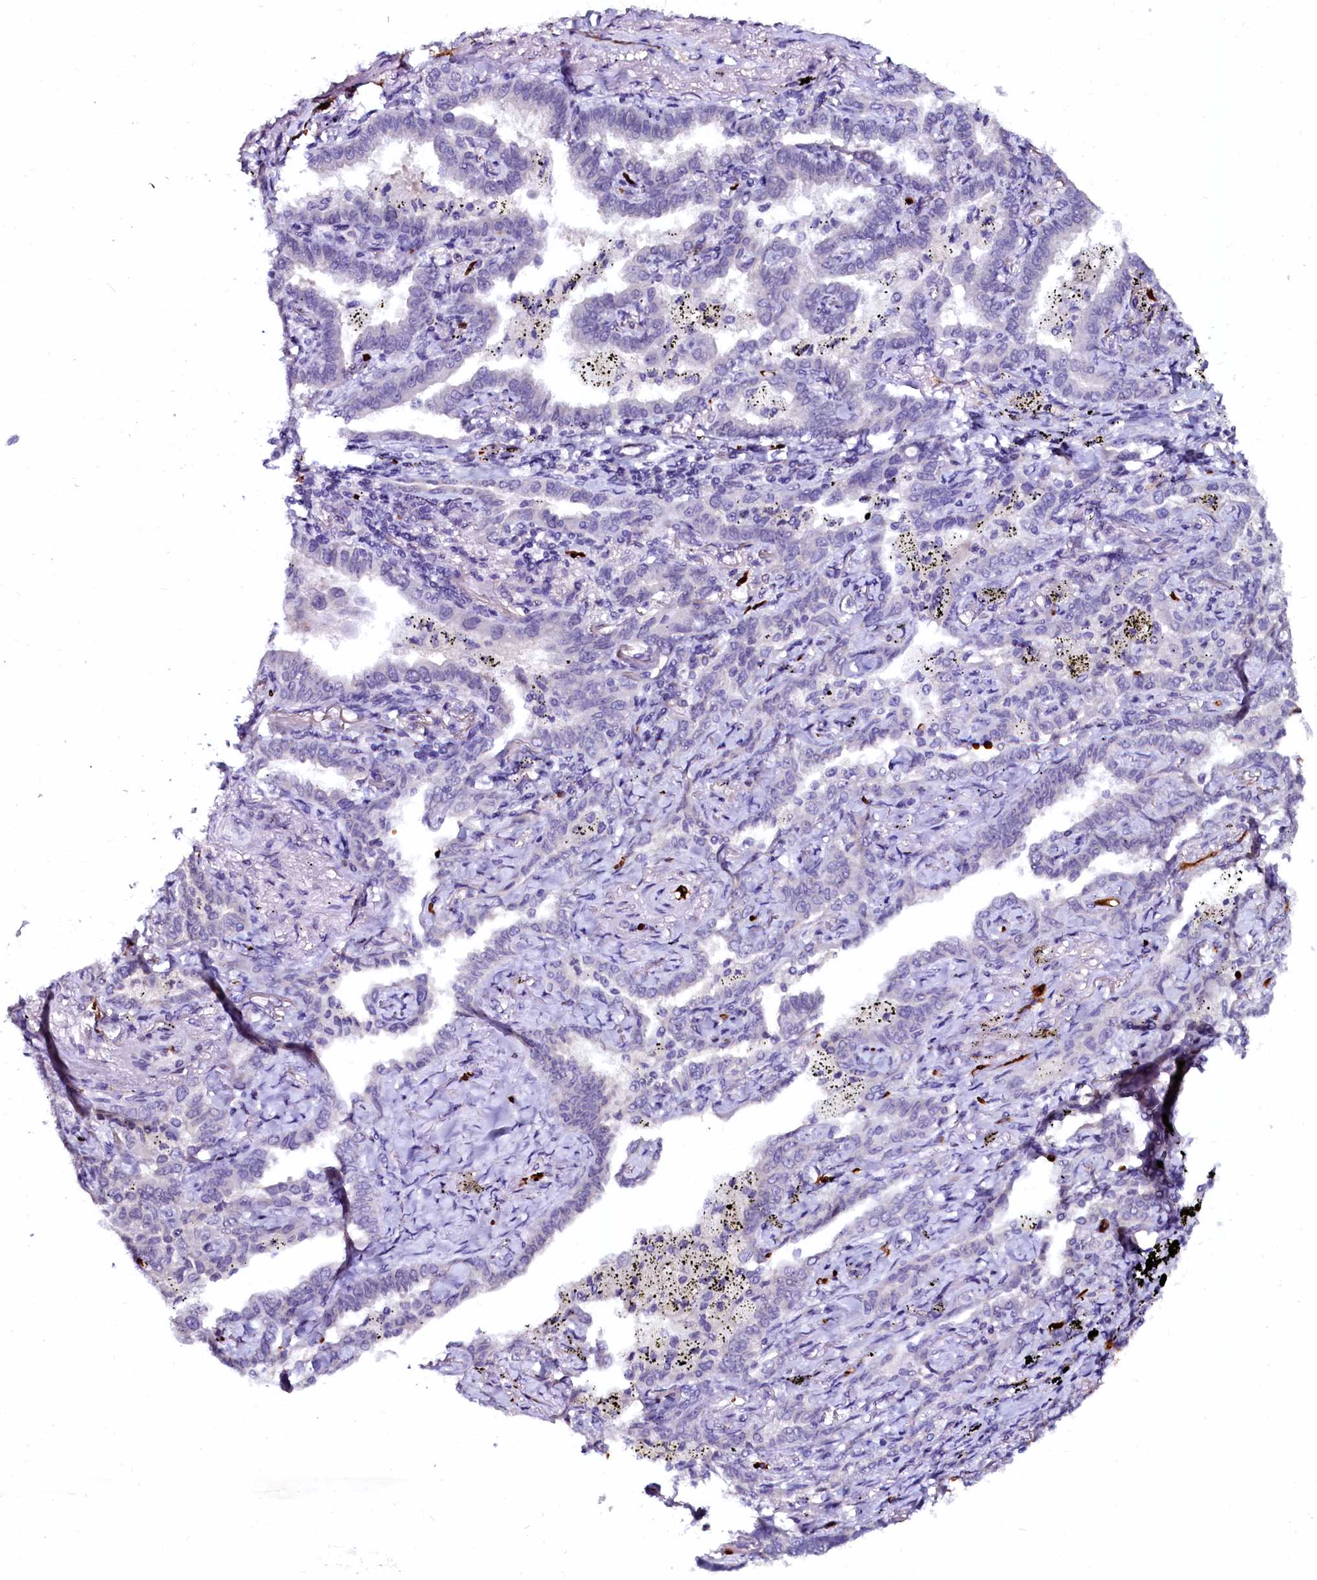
{"staining": {"intensity": "negative", "quantity": "none", "location": "none"}, "tissue": "lung cancer", "cell_type": "Tumor cells", "image_type": "cancer", "snomed": [{"axis": "morphology", "description": "Adenocarcinoma, NOS"}, {"axis": "topography", "description": "Lung"}], "caption": "DAB (3,3'-diaminobenzidine) immunohistochemical staining of lung adenocarcinoma exhibits no significant positivity in tumor cells. Brightfield microscopy of immunohistochemistry (IHC) stained with DAB (3,3'-diaminobenzidine) (brown) and hematoxylin (blue), captured at high magnification.", "gene": "CTDSPL2", "patient": {"sex": "male", "age": 67}}